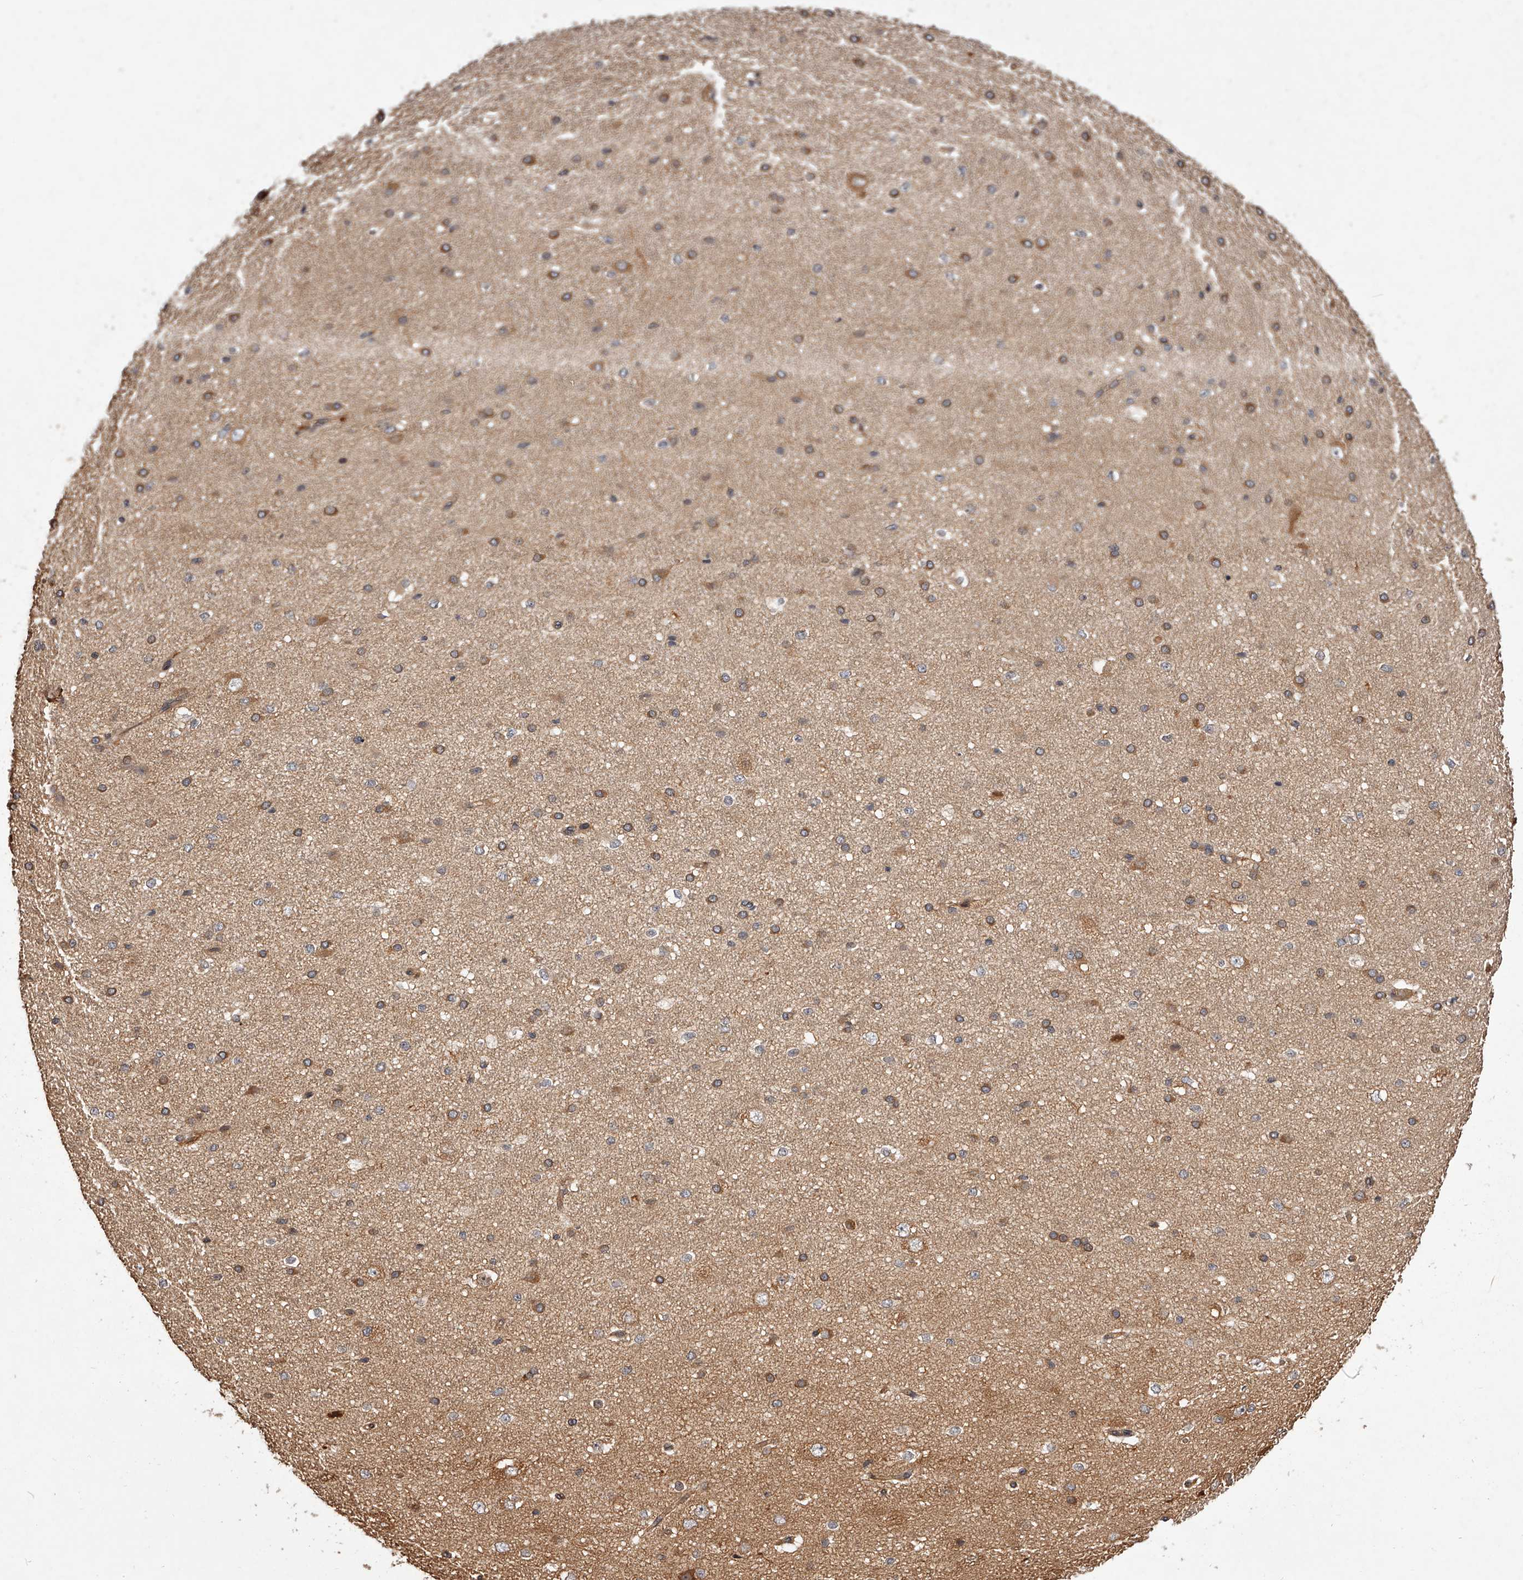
{"staining": {"intensity": "moderate", "quantity": ">75%", "location": "cytoplasmic/membranous"}, "tissue": "cerebral cortex", "cell_type": "Endothelial cells", "image_type": "normal", "snomed": [{"axis": "morphology", "description": "Normal tissue, NOS"}, {"axis": "morphology", "description": "Developmental malformation"}, {"axis": "topography", "description": "Cerebral cortex"}], "caption": "Cerebral cortex stained with DAB immunohistochemistry (IHC) shows medium levels of moderate cytoplasmic/membranous expression in about >75% of endothelial cells. (DAB (3,3'-diaminobenzidine) IHC with brightfield microscopy, high magnification).", "gene": "CRYZL1", "patient": {"sex": "female", "age": 30}}